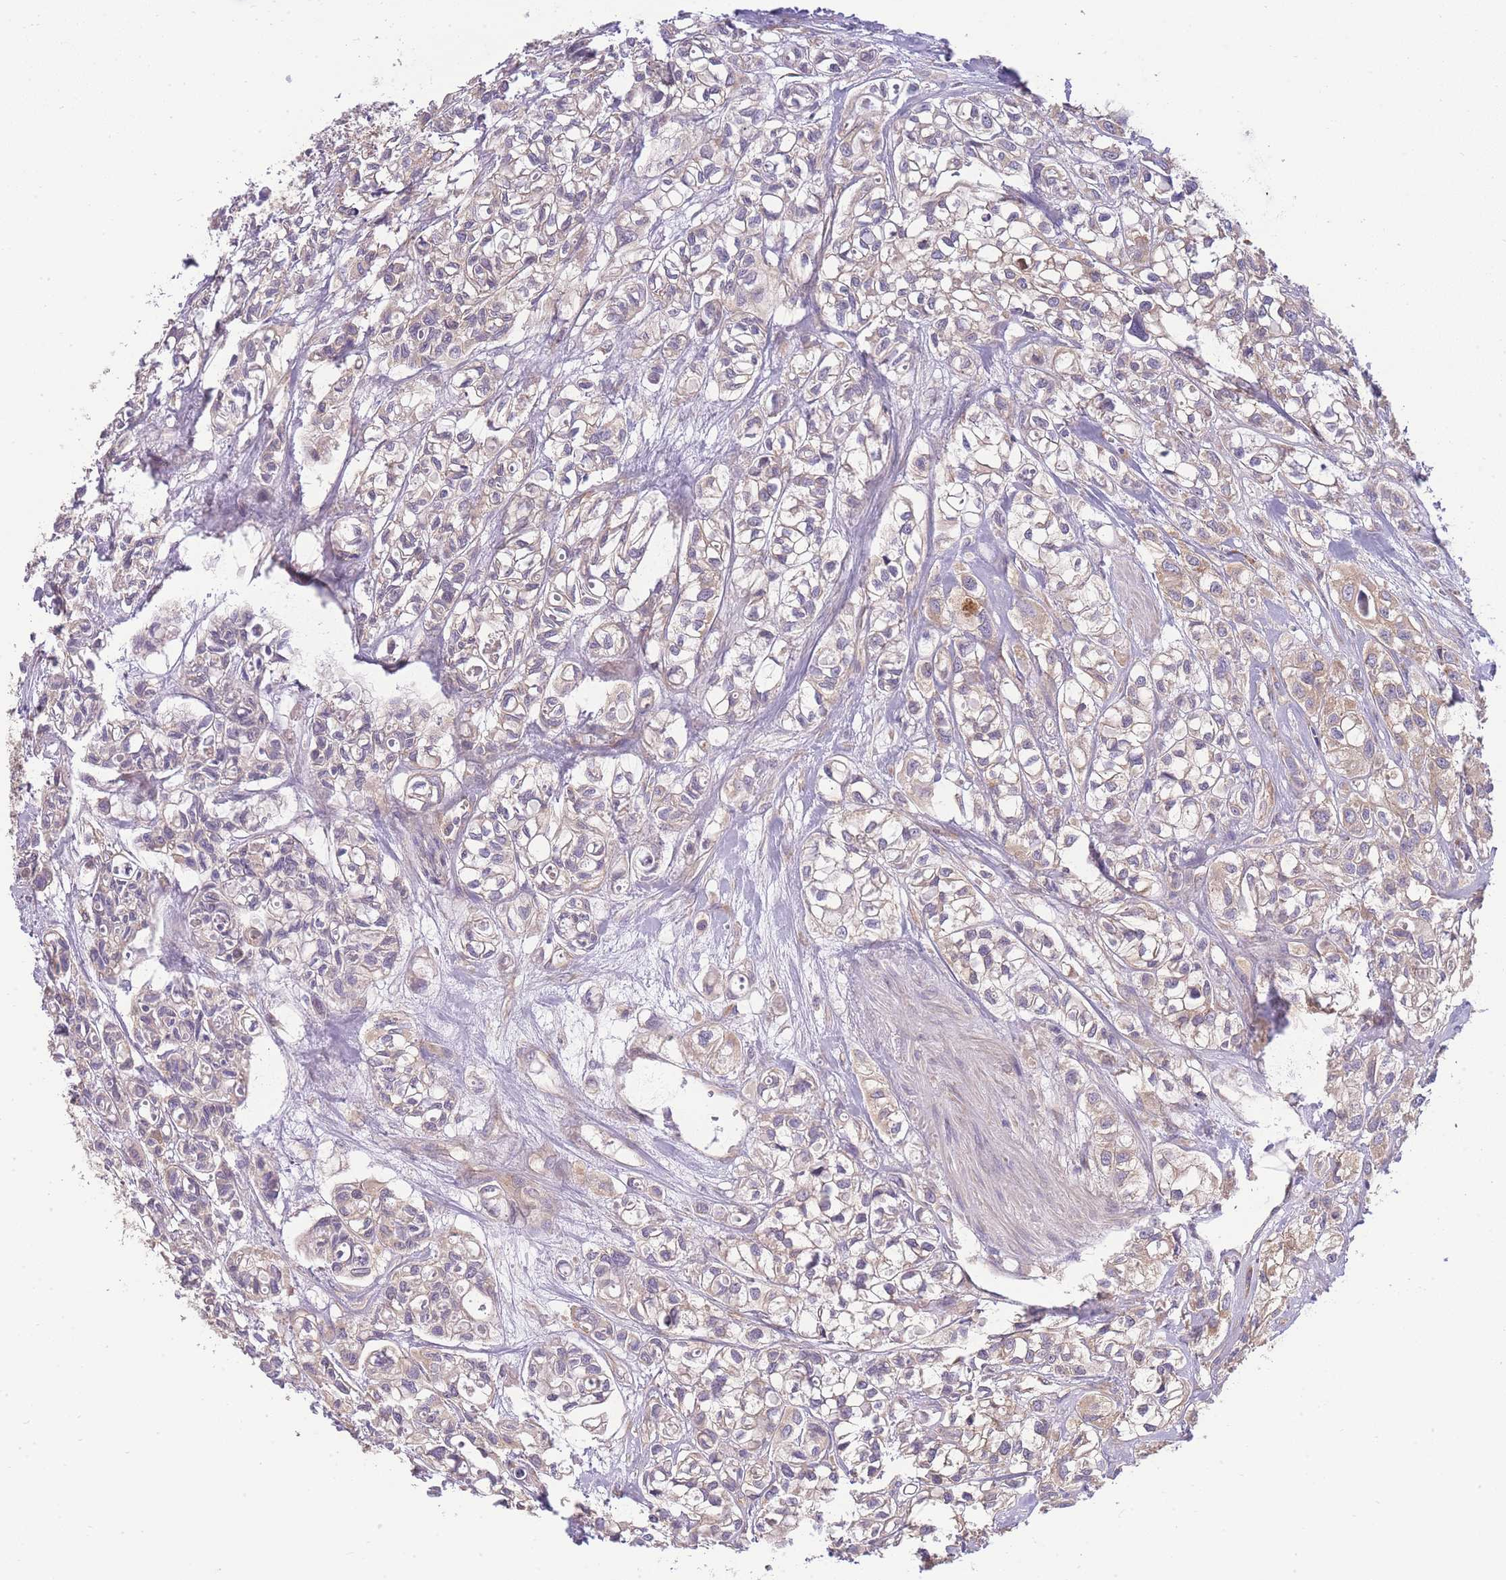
{"staining": {"intensity": "weak", "quantity": "<25%", "location": "cytoplasmic/membranous"}, "tissue": "urothelial cancer", "cell_type": "Tumor cells", "image_type": "cancer", "snomed": [{"axis": "morphology", "description": "Urothelial carcinoma, High grade"}, {"axis": "topography", "description": "Urinary bladder"}], "caption": "This is a histopathology image of IHC staining of urothelial carcinoma (high-grade), which shows no expression in tumor cells. (Stains: DAB immunohistochemistry with hematoxylin counter stain, Microscopy: brightfield microscopy at high magnification).", "gene": "BEX1", "patient": {"sex": "male", "age": 67}}